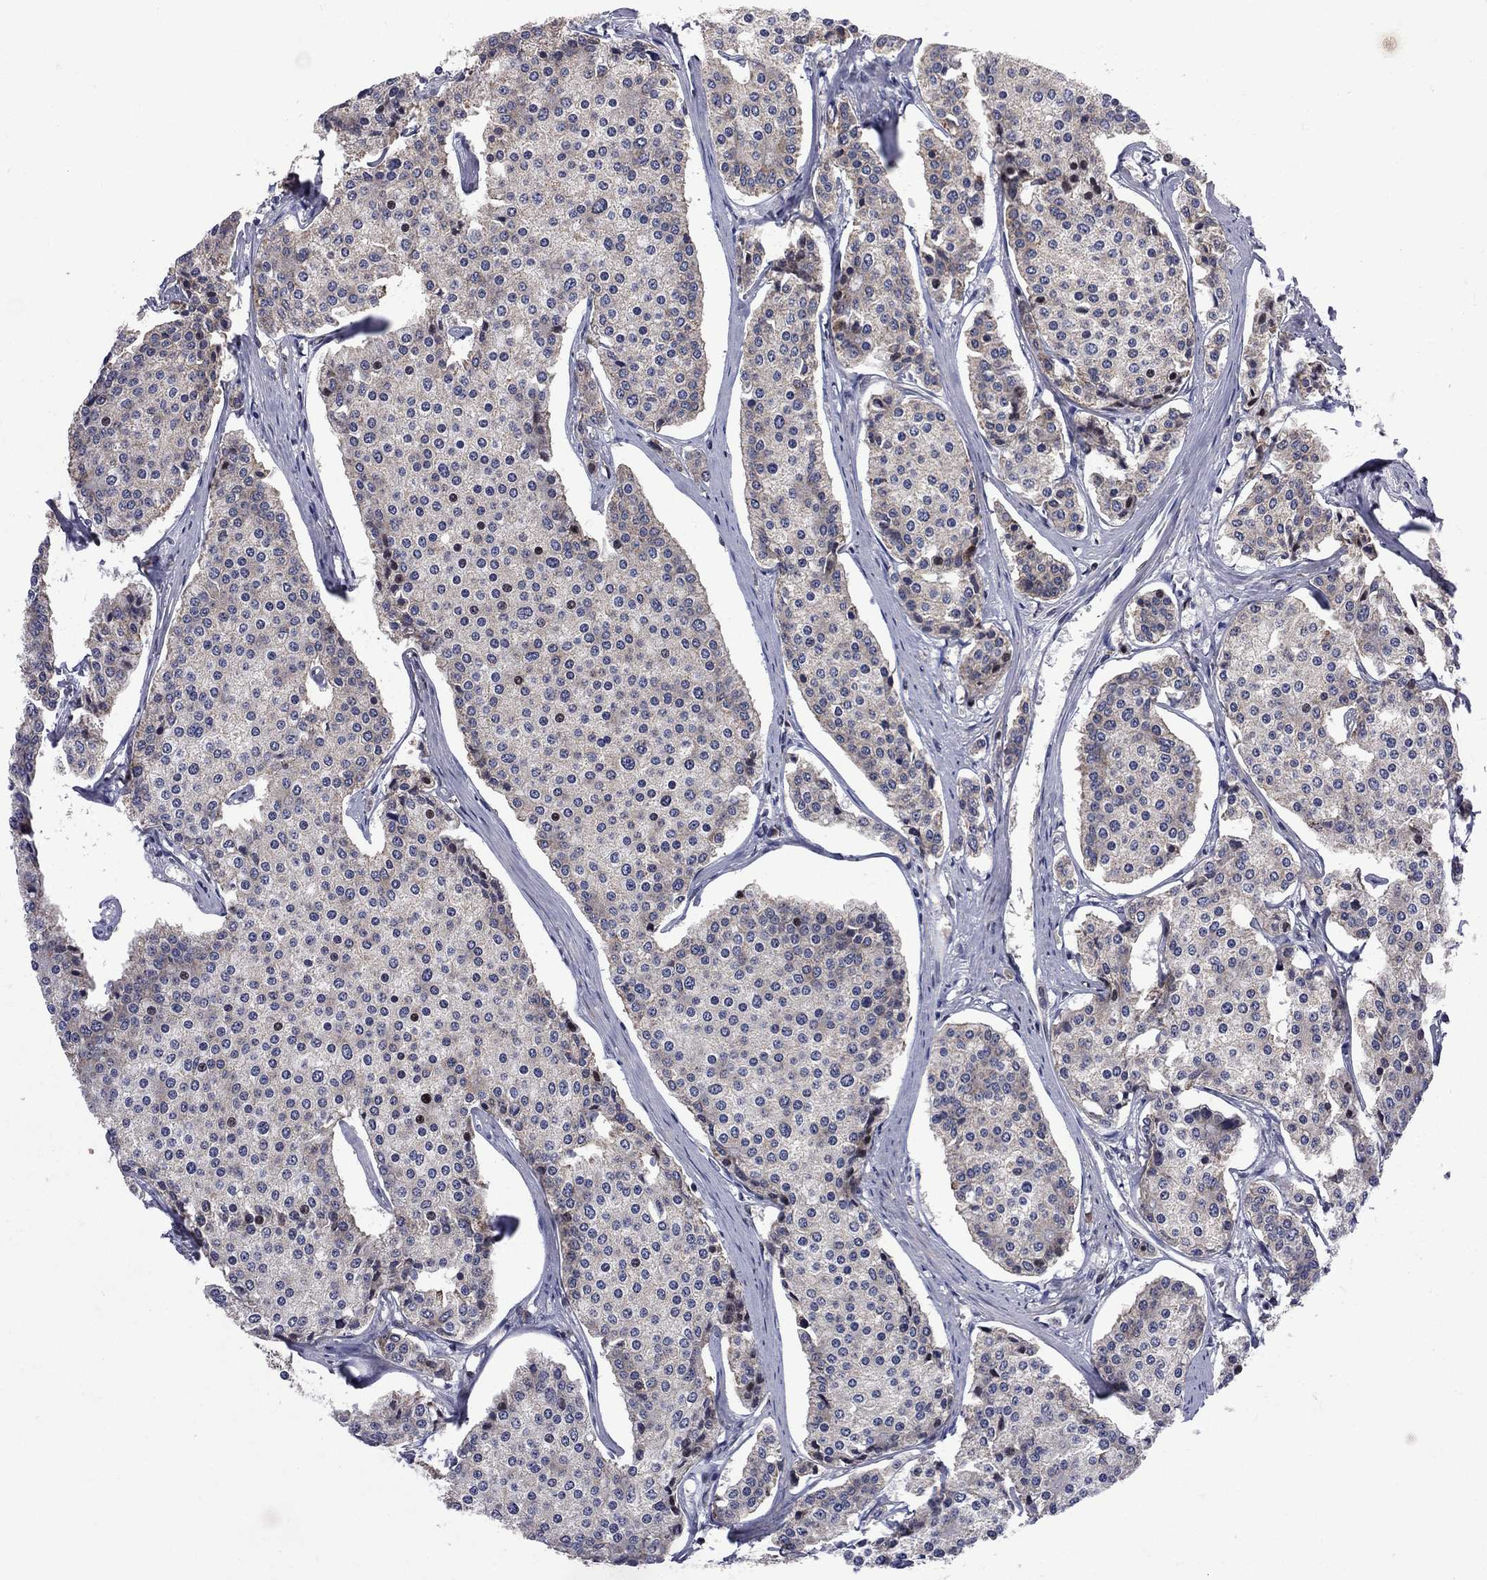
{"staining": {"intensity": "weak", "quantity": "<25%", "location": "cytoplasmic/membranous"}, "tissue": "carcinoid", "cell_type": "Tumor cells", "image_type": "cancer", "snomed": [{"axis": "morphology", "description": "Carcinoid, malignant, NOS"}, {"axis": "topography", "description": "Small intestine"}], "caption": "IHC of human malignant carcinoid exhibits no positivity in tumor cells. (Brightfield microscopy of DAB (3,3'-diaminobenzidine) IHC at high magnification).", "gene": "CNOT11", "patient": {"sex": "female", "age": 65}}